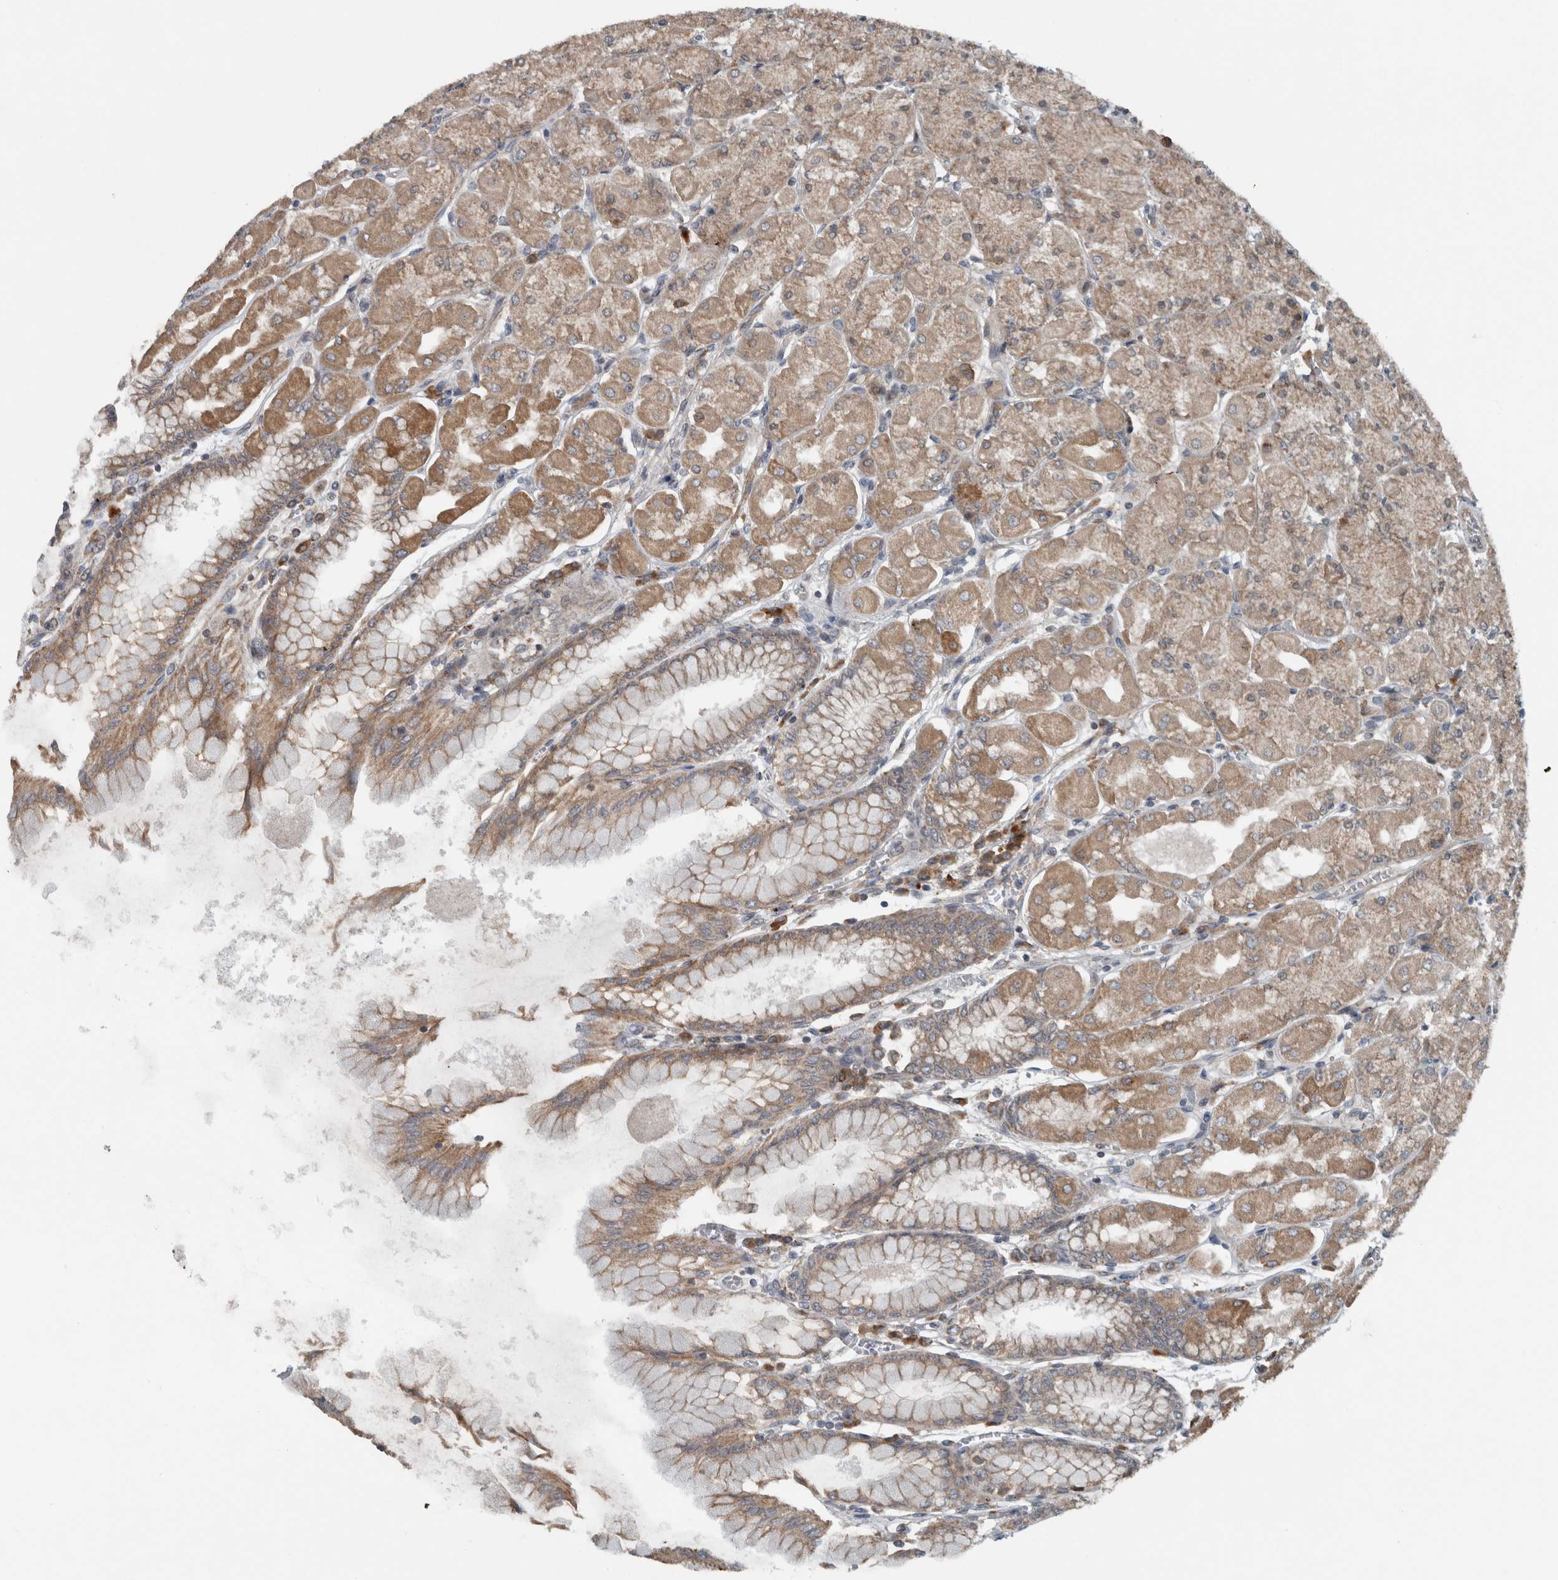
{"staining": {"intensity": "moderate", "quantity": ">75%", "location": "cytoplasmic/membranous"}, "tissue": "stomach", "cell_type": "Glandular cells", "image_type": "normal", "snomed": [{"axis": "morphology", "description": "Normal tissue, NOS"}, {"axis": "topography", "description": "Stomach, upper"}], "caption": "Immunohistochemistry (IHC) (DAB (3,3'-diaminobenzidine)) staining of benign stomach reveals moderate cytoplasmic/membranous protein staining in about >75% of glandular cells.", "gene": "GBA2", "patient": {"sex": "female", "age": 56}}